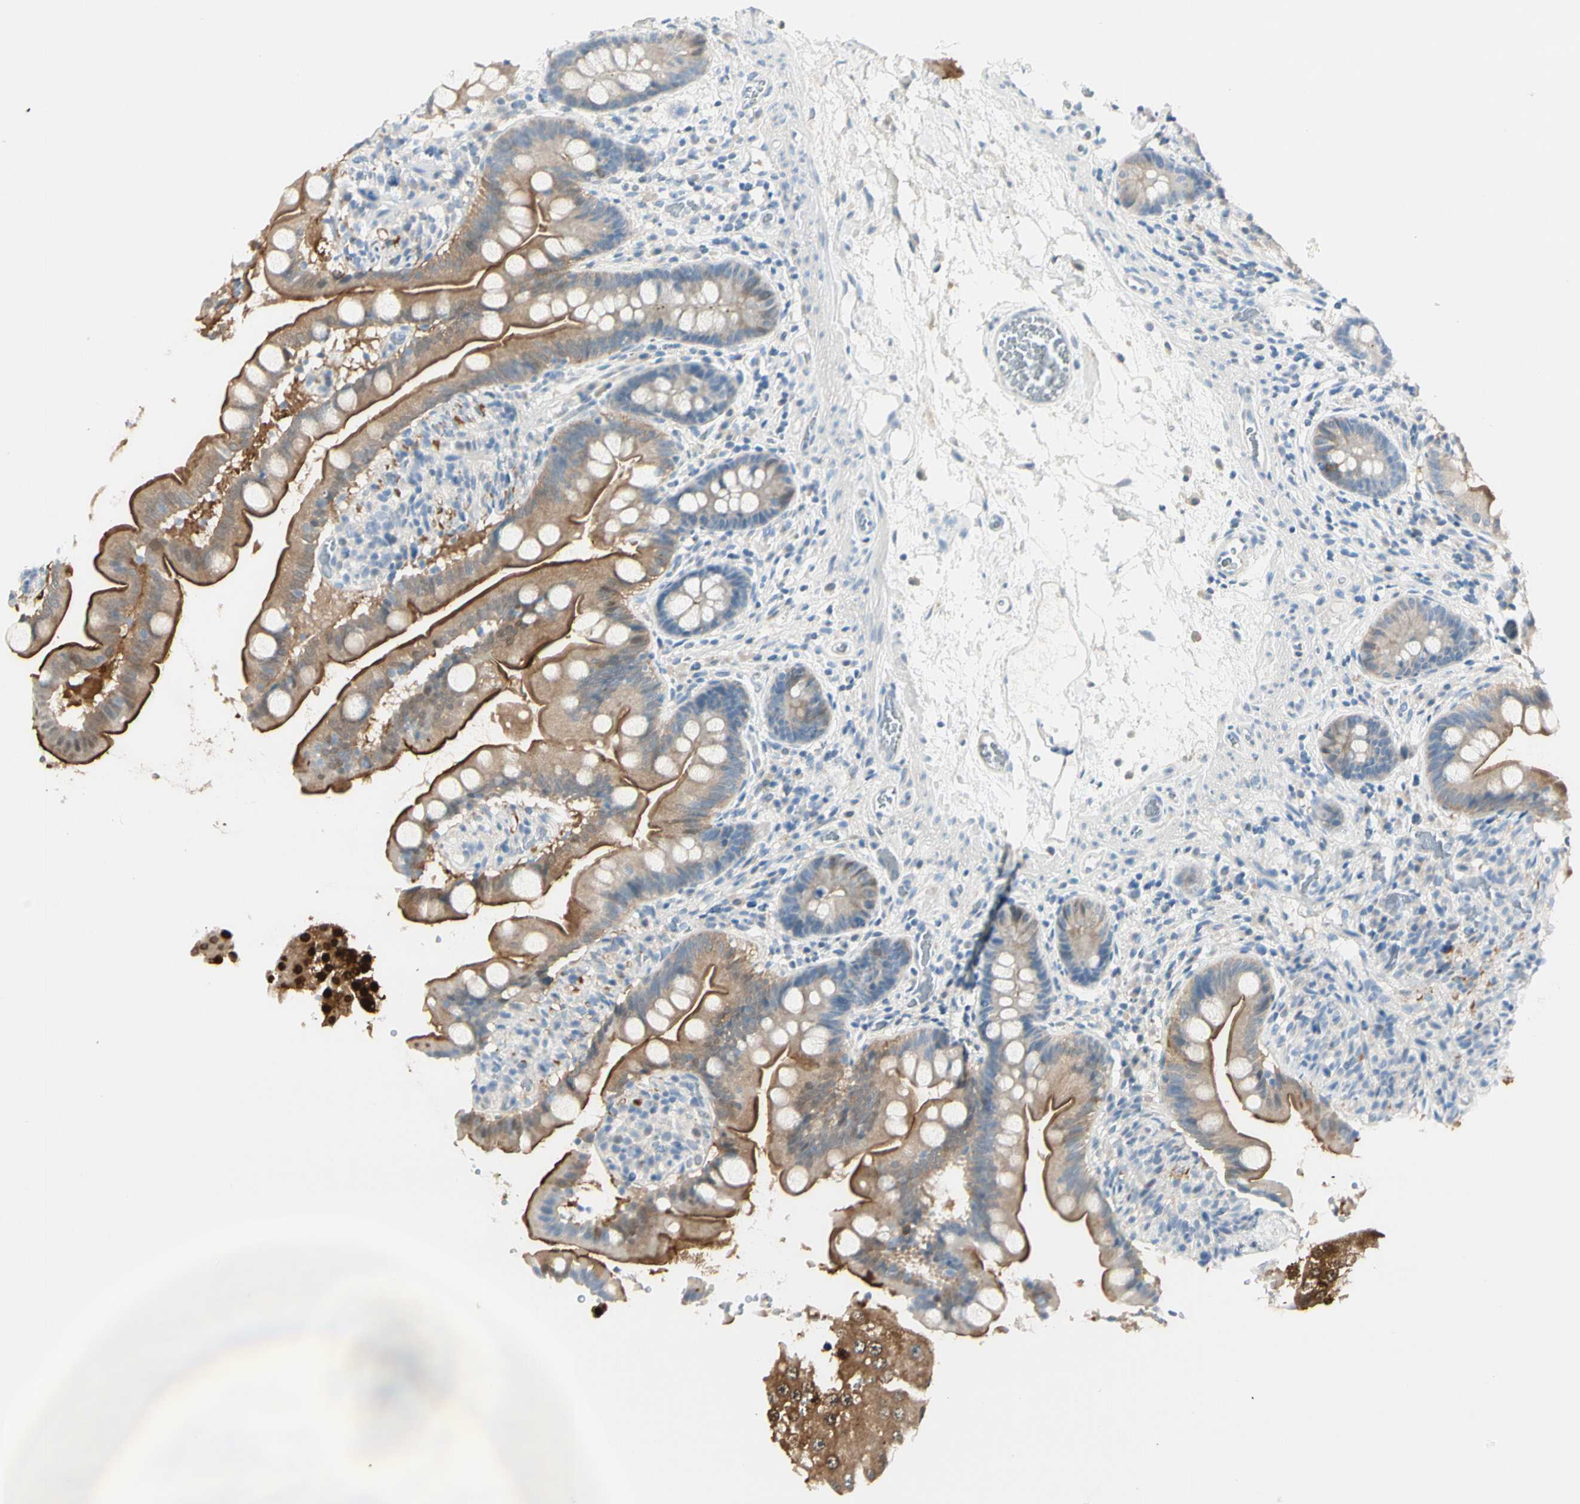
{"staining": {"intensity": "moderate", "quantity": "25%-75%", "location": "cytoplasmic/membranous"}, "tissue": "small intestine", "cell_type": "Glandular cells", "image_type": "normal", "snomed": [{"axis": "morphology", "description": "Normal tissue, NOS"}, {"axis": "topography", "description": "Small intestine"}], "caption": "Glandular cells reveal medium levels of moderate cytoplasmic/membranous staining in about 25%-75% of cells in benign small intestine. The protein is shown in brown color, while the nuclei are stained blue.", "gene": "PEBP1", "patient": {"sex": "female", "age": 56}}